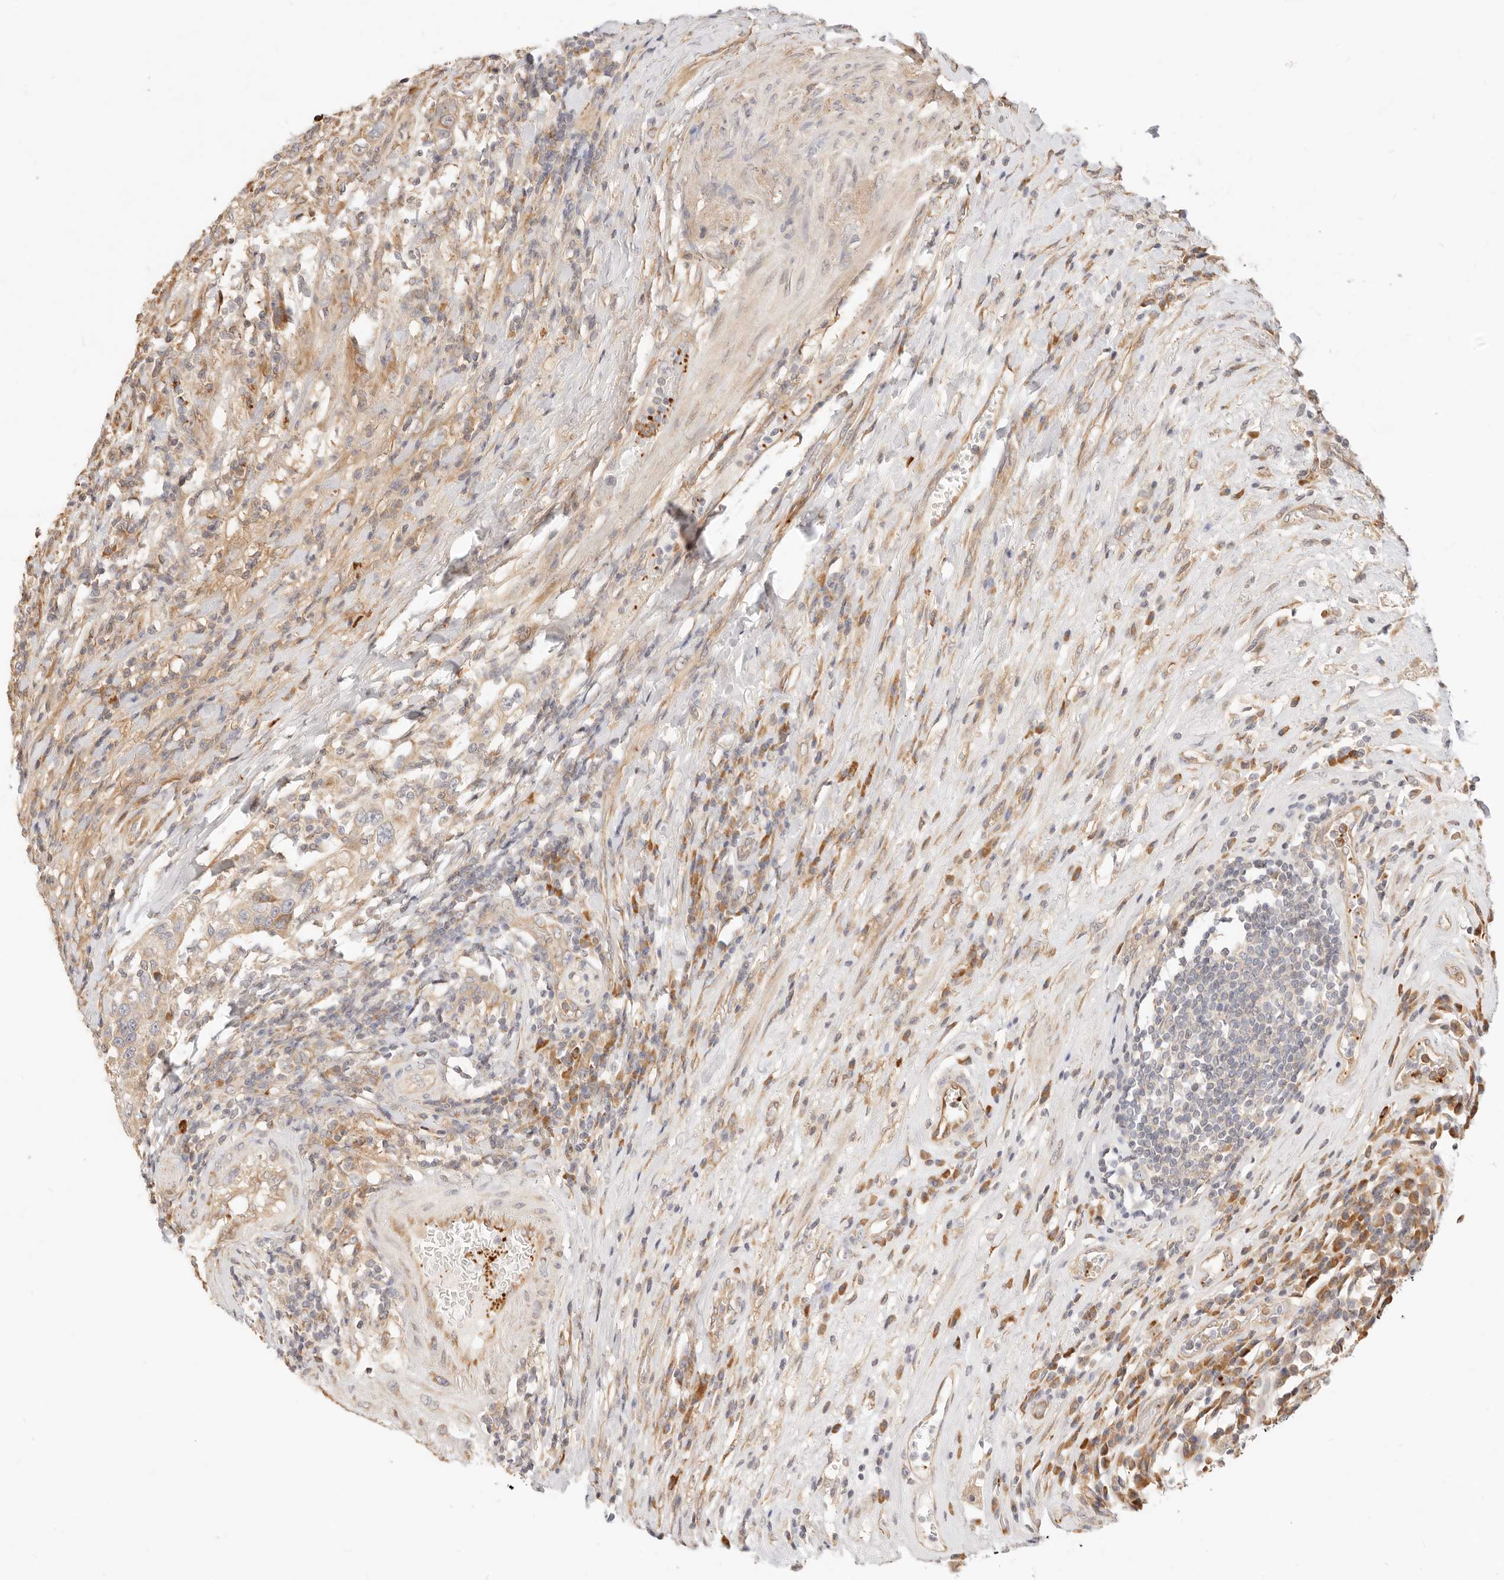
{"staining": {"intensity": "weak", "quantity": ">75%", "location": "cytoplasmic/membranous"}, "tissue": "urothelial cancer", "cell_type": "Tumor cells", "image_type": "cancer", "snomed": [{"axis": "morphology", "description": "Urothelial carcinoma, High grade"}, {"axis": "topography", "description": "Urinary bladder"}], "caption": "DAB immunohistochemical staining of urothelial cancer reveals weak cytoplasmic/membranous protein positivity in about >75% of tumor cells.", "gene": "UBXN10", "patient": {"sex": "female", "age": 80}}